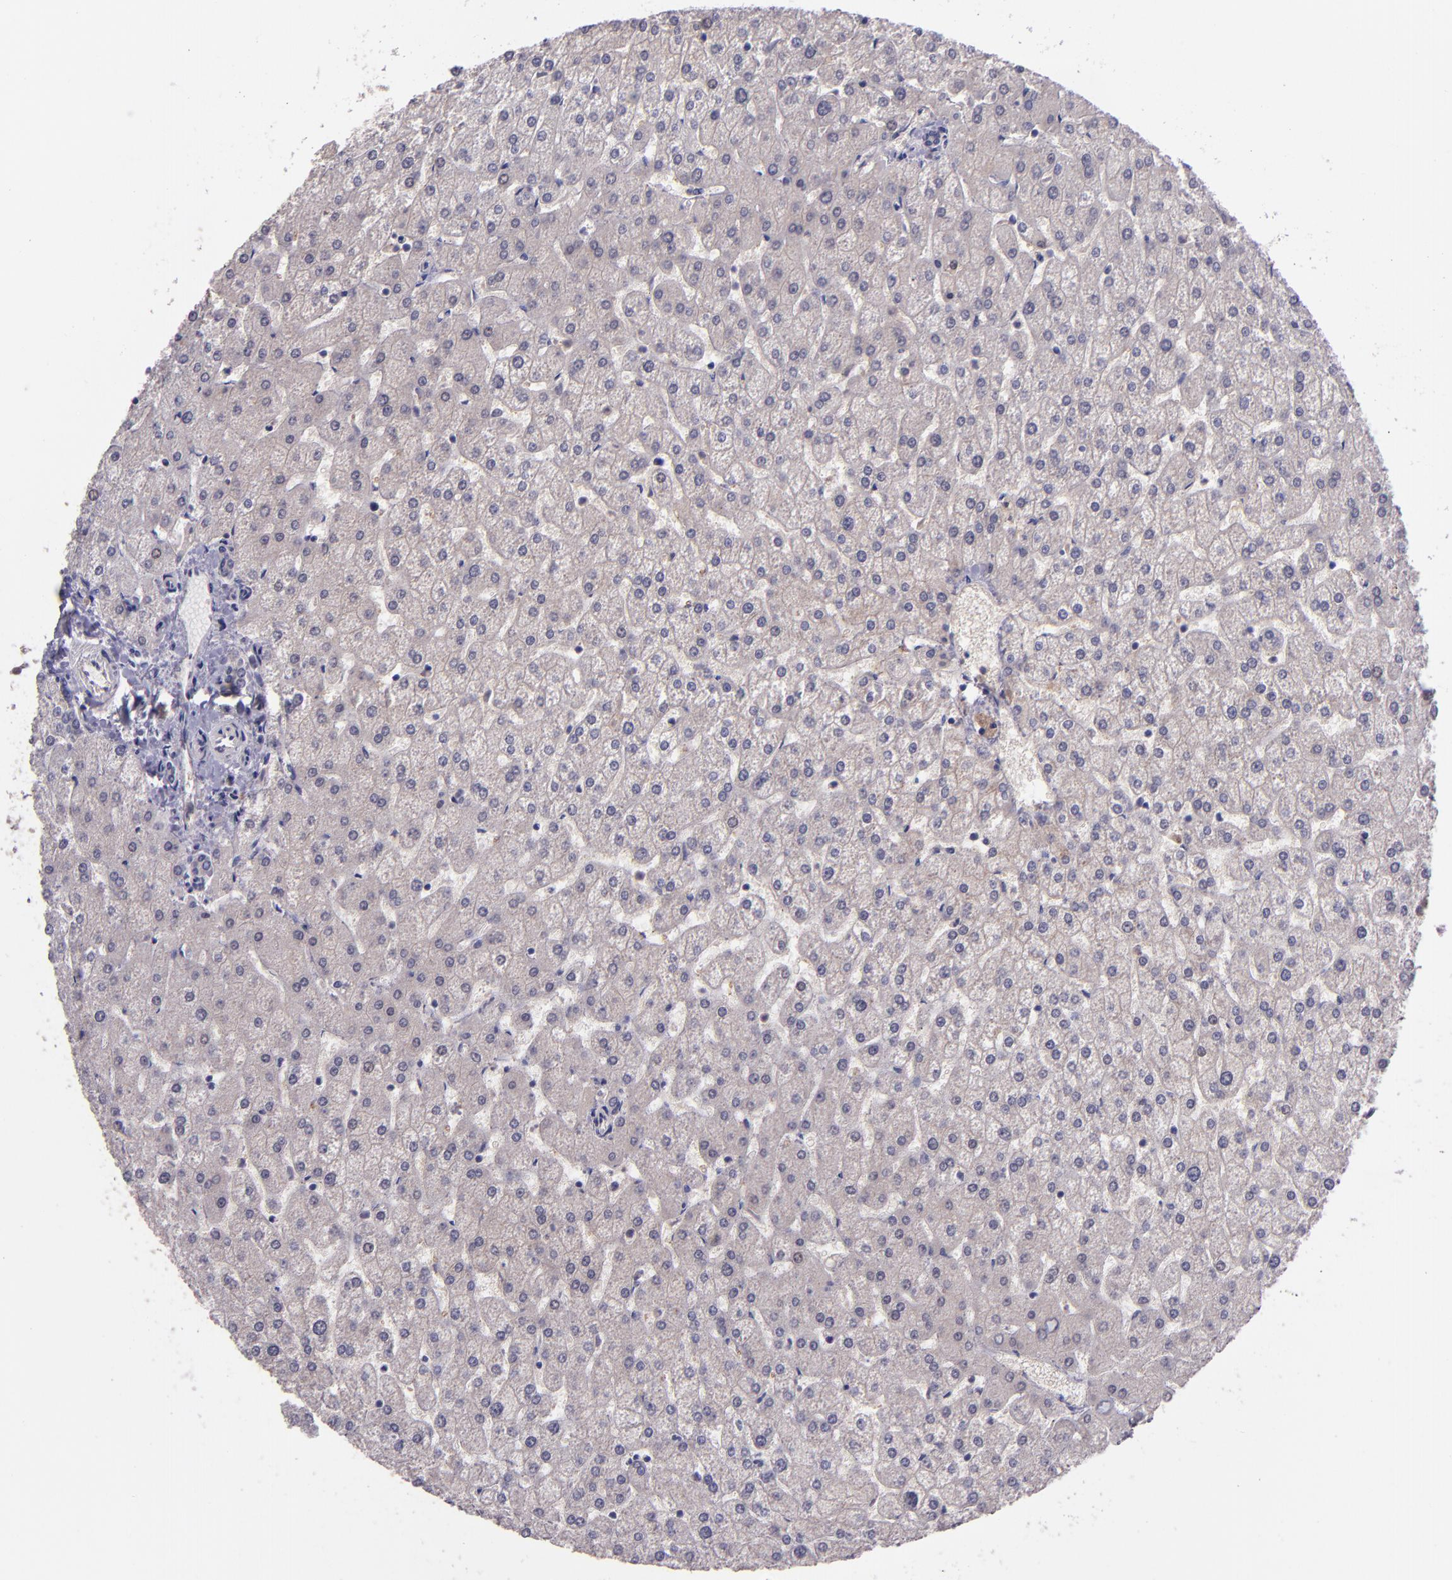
{"staining": {"intensity": "negative", "quantity": "none", "location": "none"}, "tissue": "liver", "cell_type": "Cholangiocytes", "image_type": "normal", "snomed": [{"axis": "morphology", "description": "Normal tissue, NOS"}, {"axis": "topography", "description": "Liver"}], "caption": "Cholangiocytes show no significant expression in unremarkable liver. (Immunohistochemistry, brightfield microscopy, high magnification).", "gene": "TAF7L", "patient": {"sex": "female", "age": 32}}